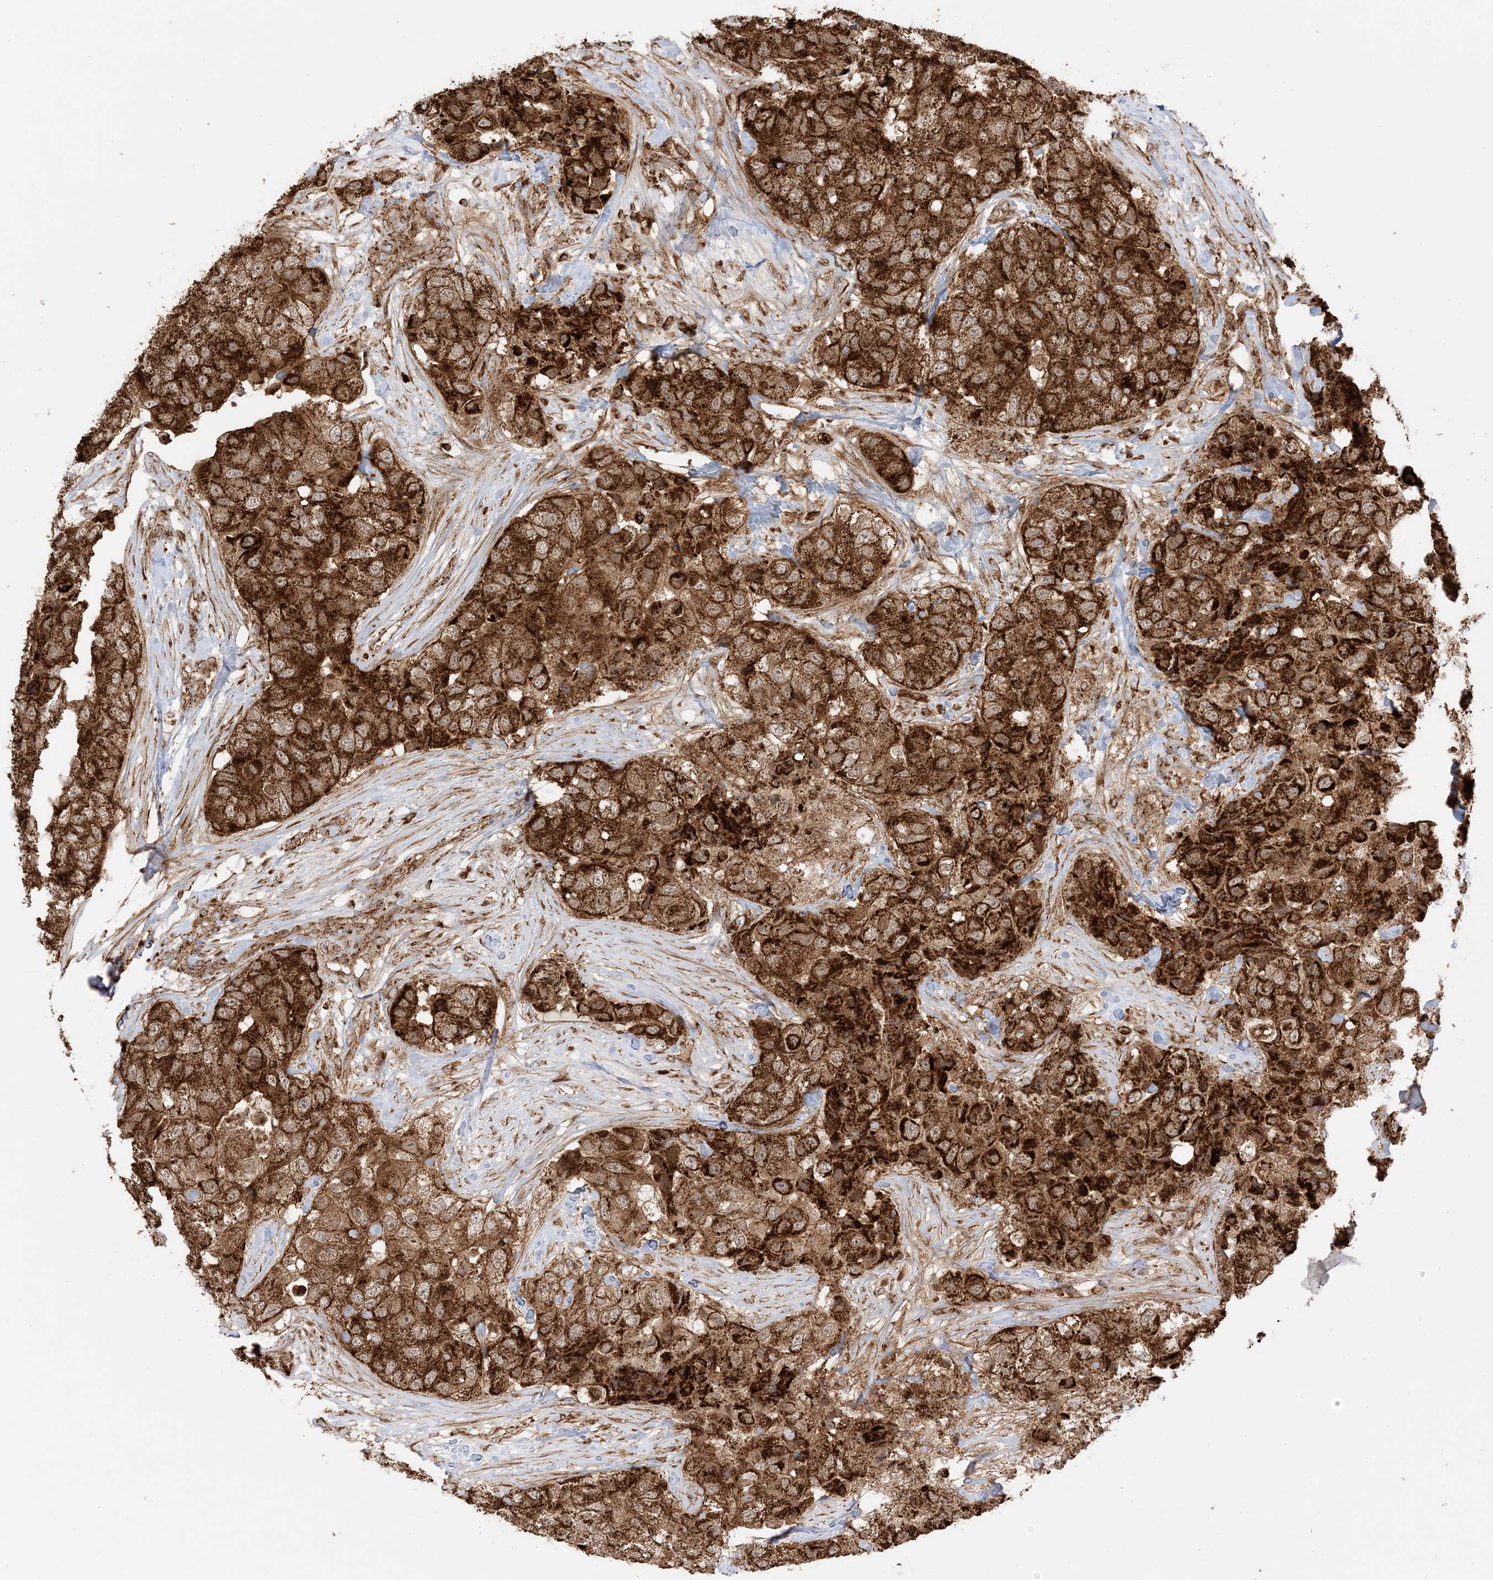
{"staining": {"intensity": "strong", "quantity": ">75%", "location": "cytoplasmic/membranous"}, "tissue": "breast cancer", "cell_type": "Tumor cells", "image_type": "cancer", "snomed": [{"axis": "morphology", "description": "Duct carcinoma"}, {"axis": "topography", "description": "Breast"}], "caption": "Breast cancer stained with immunohistochemistry demonstrates strong cytoplasmic/membranous staining in about >75% of tumor cells. The staining is performed using DAB (3,3'-diaminobenzidine) brown chromogen to label protein expression. The nuclei are counter-stained blue using hematoxylin.", "gene": "N4BP3", "patient": {"sex": "female", "age": 62}}